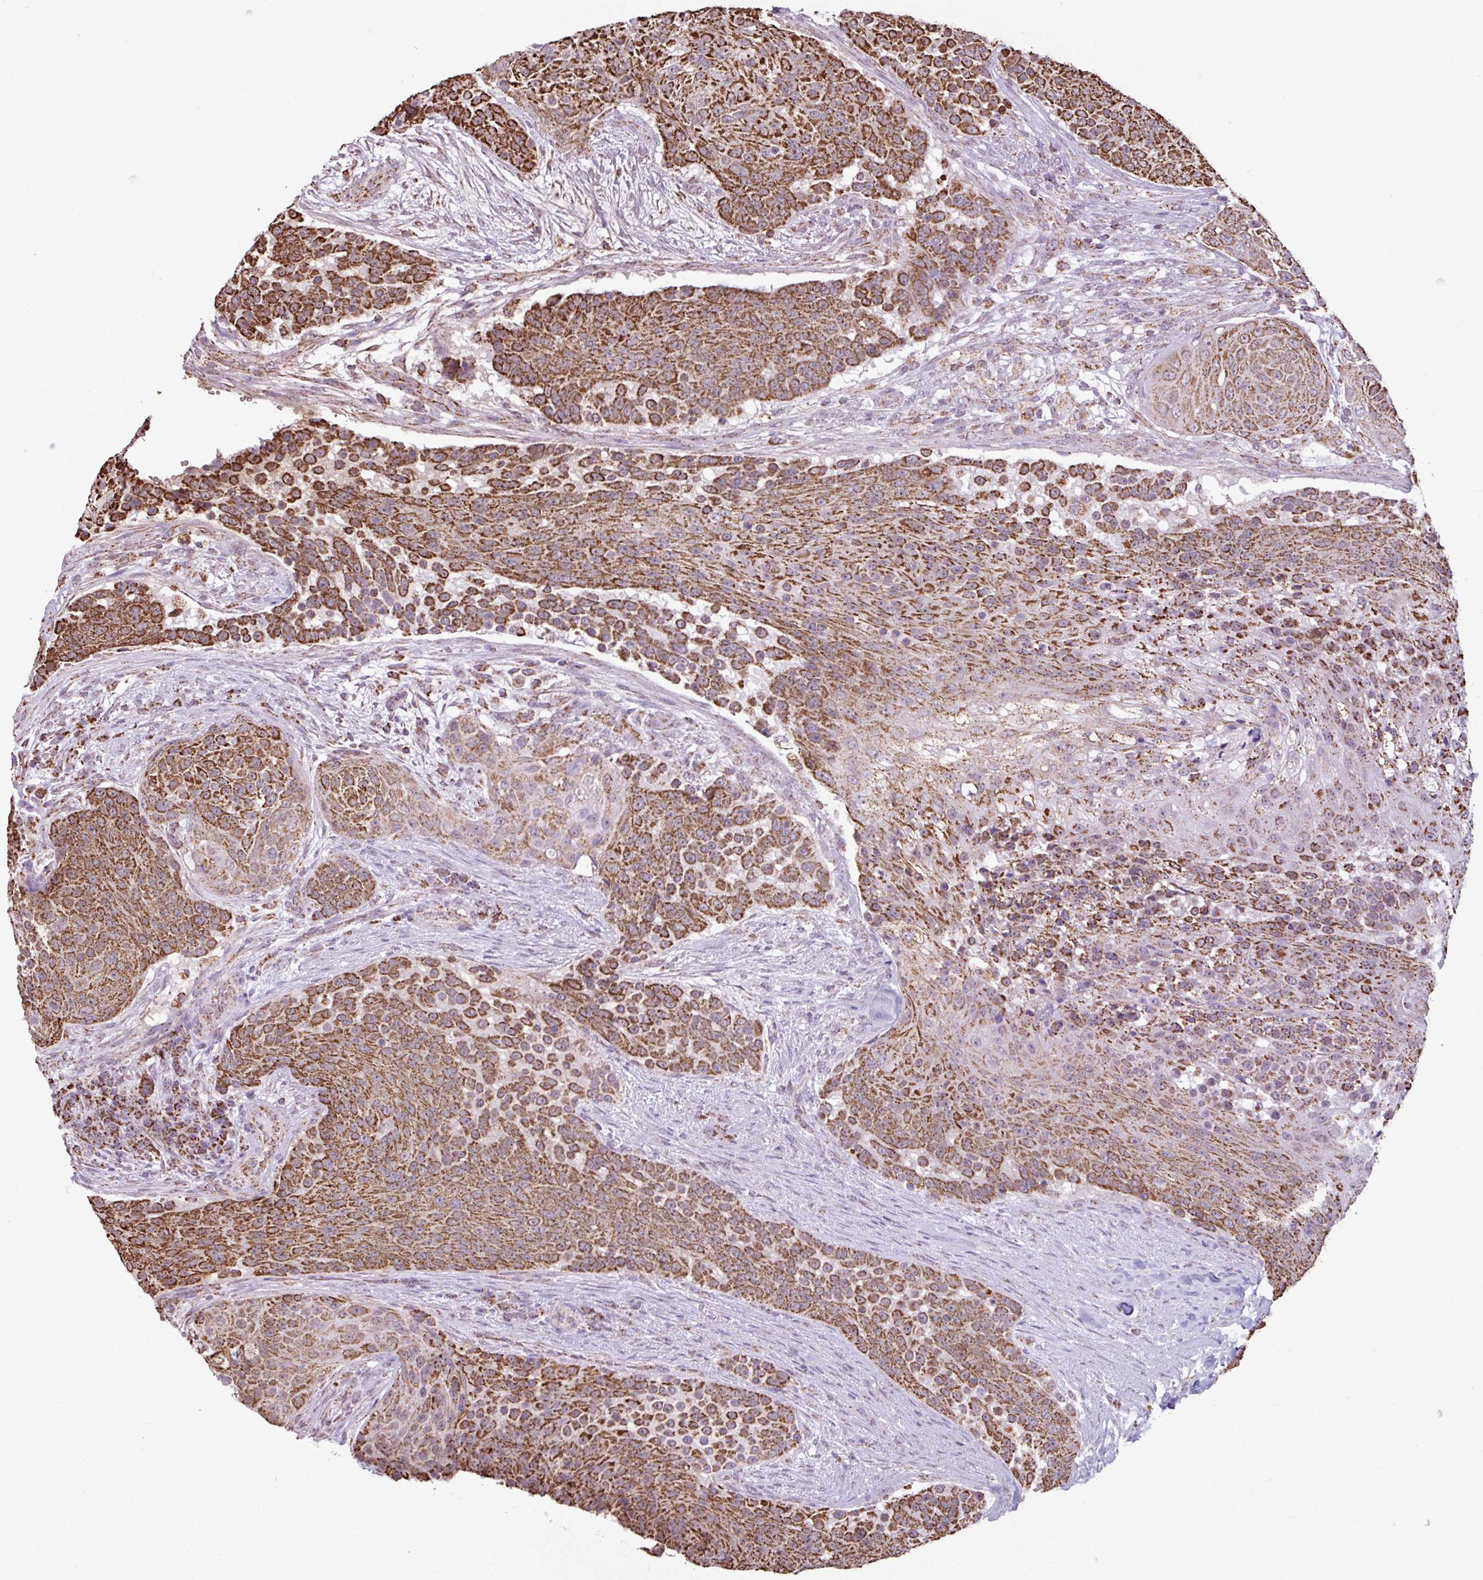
{"staining": {"intensity": "strong", "quantity": ">75%", "location": "cytoplasmic/membranous"}, "tissue": "urothelial cancer", "cell_type": "Tumor cells", "image_type": "cancer", "snomed": [{"axis": "morphology", "description": "Urothelial carcinoma, High grade"}, {"axis": "topography", "description": "Urinary bladder"}], "caption": "An immunohistochemistry (IHC) micrograph of neoplastic tissue is shown. Protein staining in brown labels strong cytoplasmic/membranous positivity in urothelial carcinoma (high-grade) within tumor cells.", "gene": "ALG8", "patient": {"sex": "female", "age": 63}}